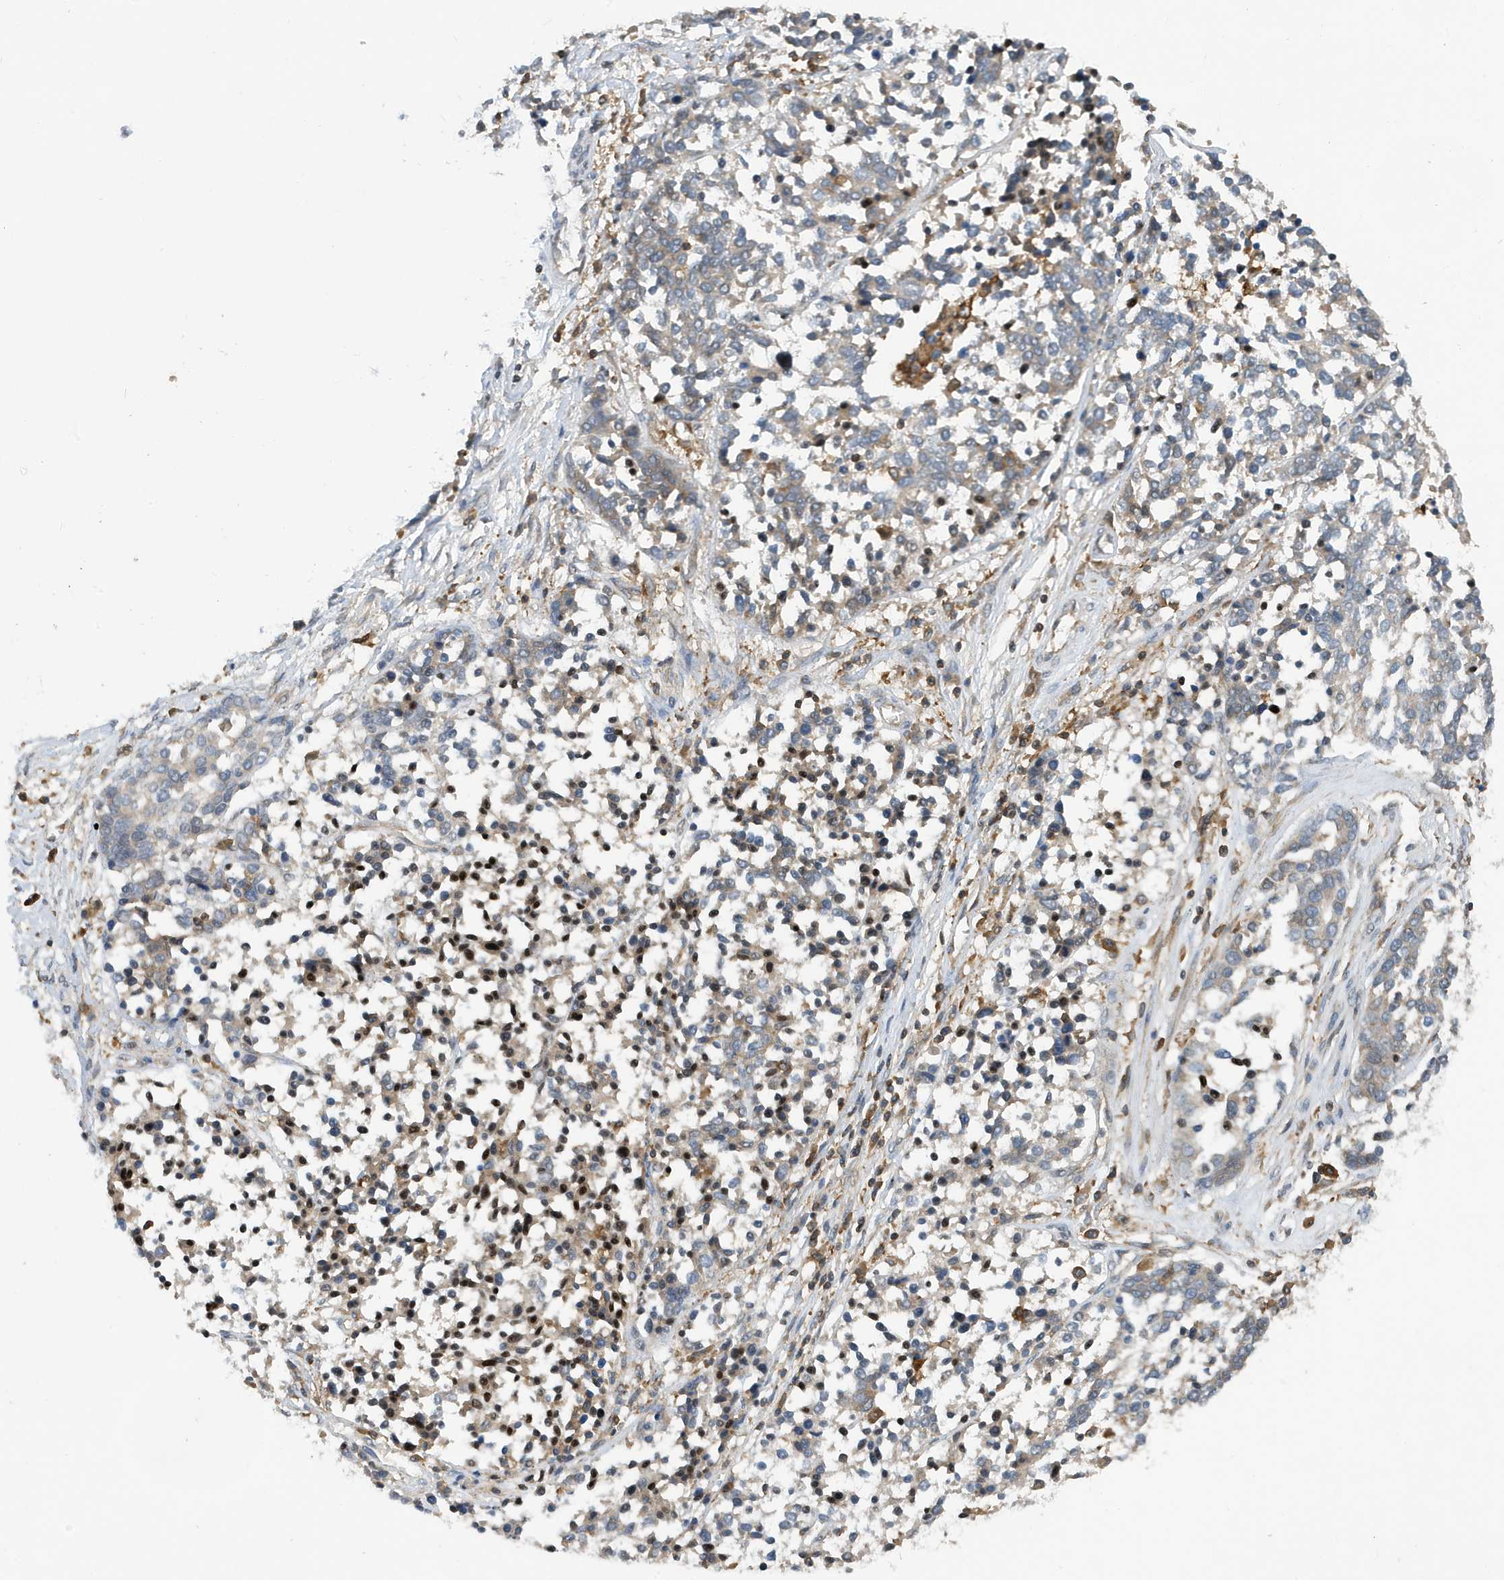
{"staining": {"intensity": "negative", "quantity": "none", "location": "none"}, "tissue": "ovarian cancer", "cell_type": "Tumor cells", "image_type": "cancer", "snomed": [{"axis": "morphology", "description": "Cystadenocarcinoma, serous, NOS"}, {"axis": "topography", "description": "Ovary"}], "caption": "Immunohistochemistry photomicrograph of neoplastic tissue: ovarian cancer (serous cystadenocarcinoma) stained with DAB (3,3'-diaminobenzidine) exhibits no significant protein staining in tumor cells. The staining was performed using DAB to visualize the protein expression in brown, while the nuclei were stained in blue with hematoxylin (Magnification: 20x).", "gene": "NSUN3", "patient": {"sex": "female", "age": 44}}